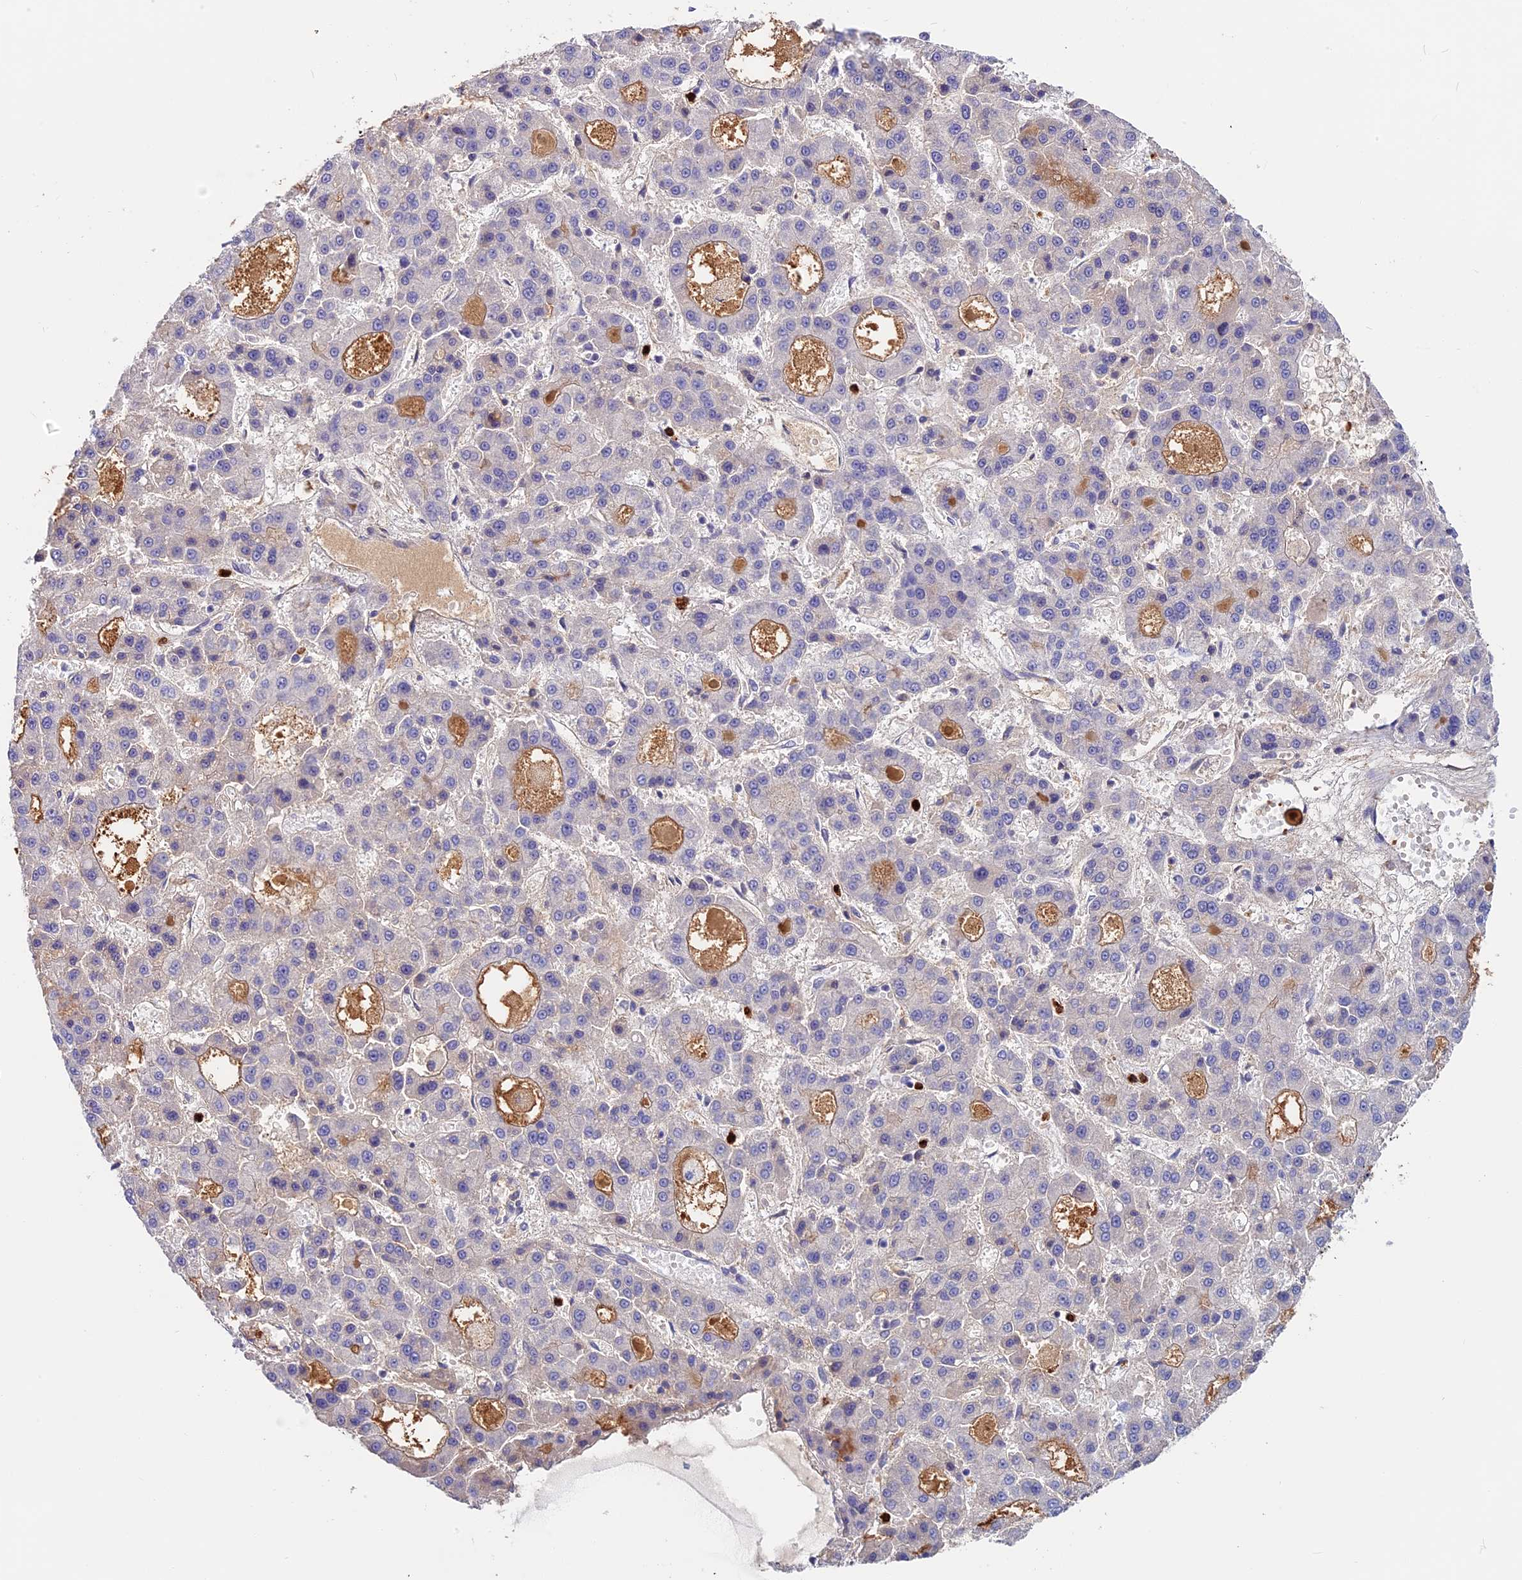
{"staining": {"intensity": "negative", "quantity": "none", "location": "none"}, "tissue": "liver cancer", "cell_type": "Tumor cells", "image_type": "cancer", "snomed": [{"axis": "morphology", "description": "Carcinoma, Hepatocellular, NOS"}, {"axis": "topography", "description": "Liver"}], "caption": "This is an immunohistochemistry (IHC) micrograph of liver cancer. There is no expression in tumor cells.", "gene": "ADGRD1", "patient": {"sex": "male", "age": 70}}